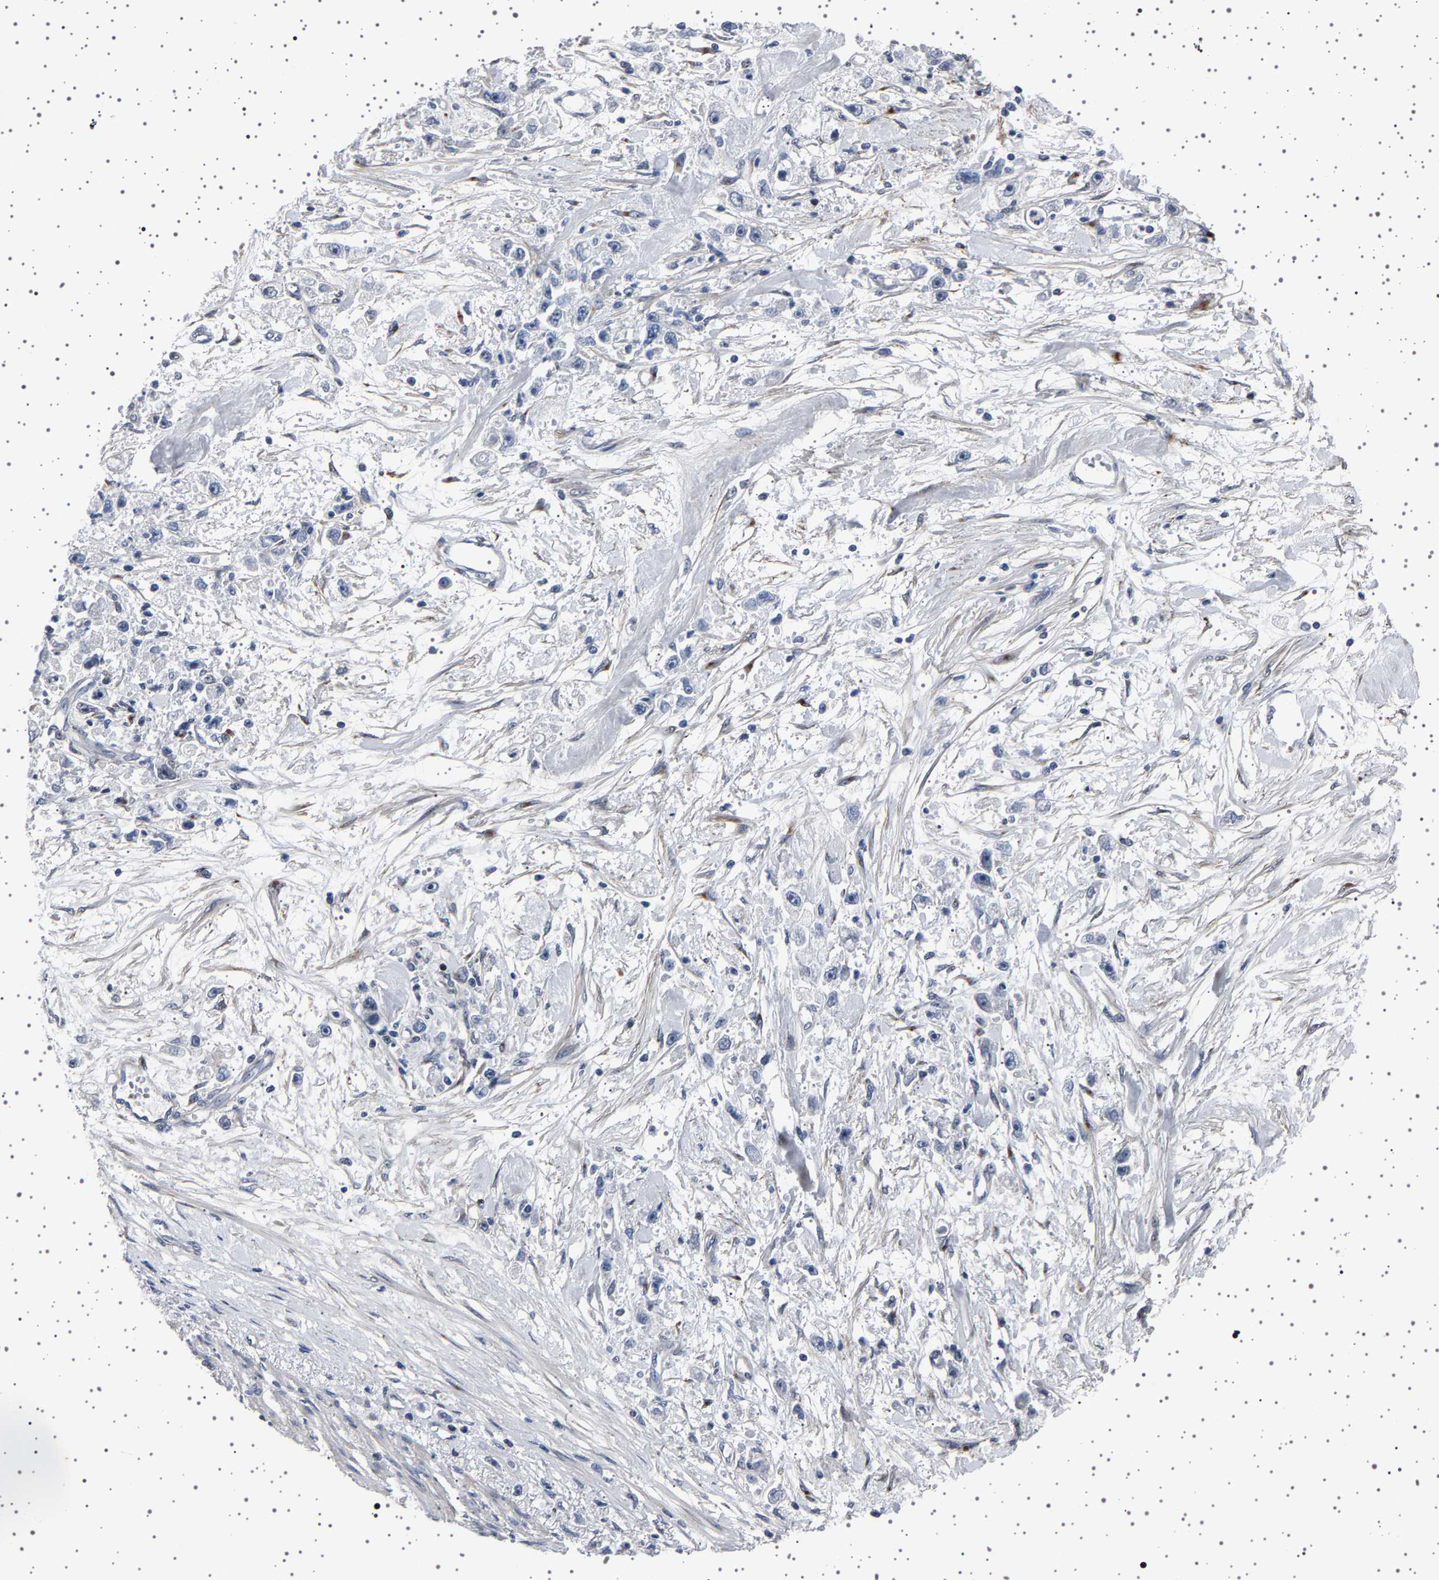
{"staining": {"intensity": "negative", "quantity": "none", "location": "none"}, "tissue": "stomach cancer", "cell_type": "Tumor cells", "image_type": "cancer", "snomed": [{"axis": "morphology", "description": "Adenocarcinoma, NOS"}, {"axis": "topography", "description": "Stomach"}], "caption": "Micrograph shows no protein positivity in tumor cells of adenocarcinoma (stomach) tissue.", "gene": "PAK5", "patient": {"sex": "female", "age": 59}}